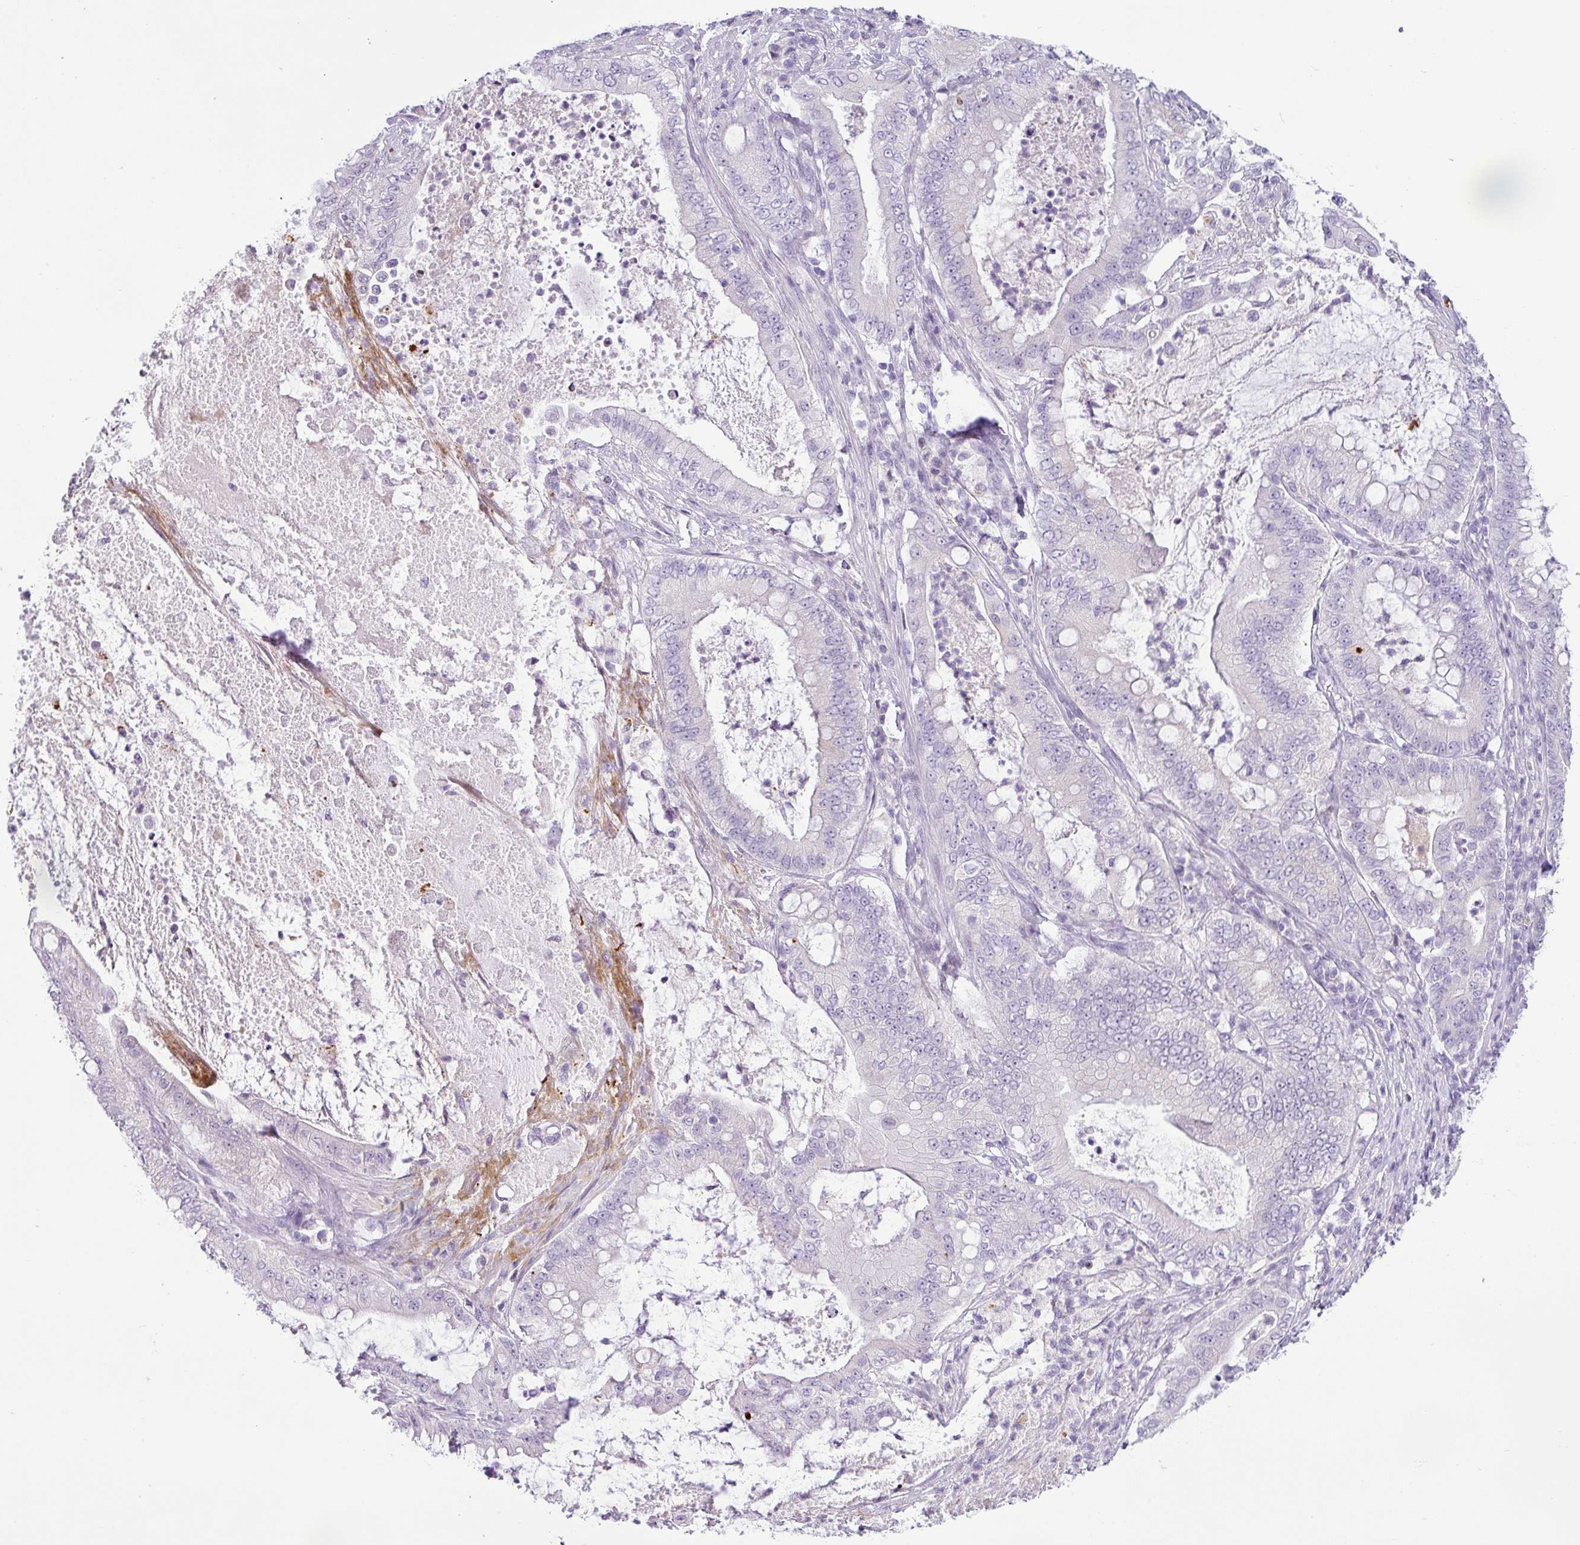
{"staining": {"intensity": "negative", "quantity": "none", "location": "none"}, "tissue": "pancreatic cancer", "cell_type": "Tumor cells", "image_type": "cancer", "snomed": [{"axis": "morphology", "description": "Adenocarcinoma, NOS"}, {"axis": "topography", "description": "Pancreas"}], "caption": "The image exhibits no significant staining in tumor cells of pancreatic cancer (adenocarcinoma).", "gene": "HMCN2", "patient": {"sex": "male", "age": 71}}